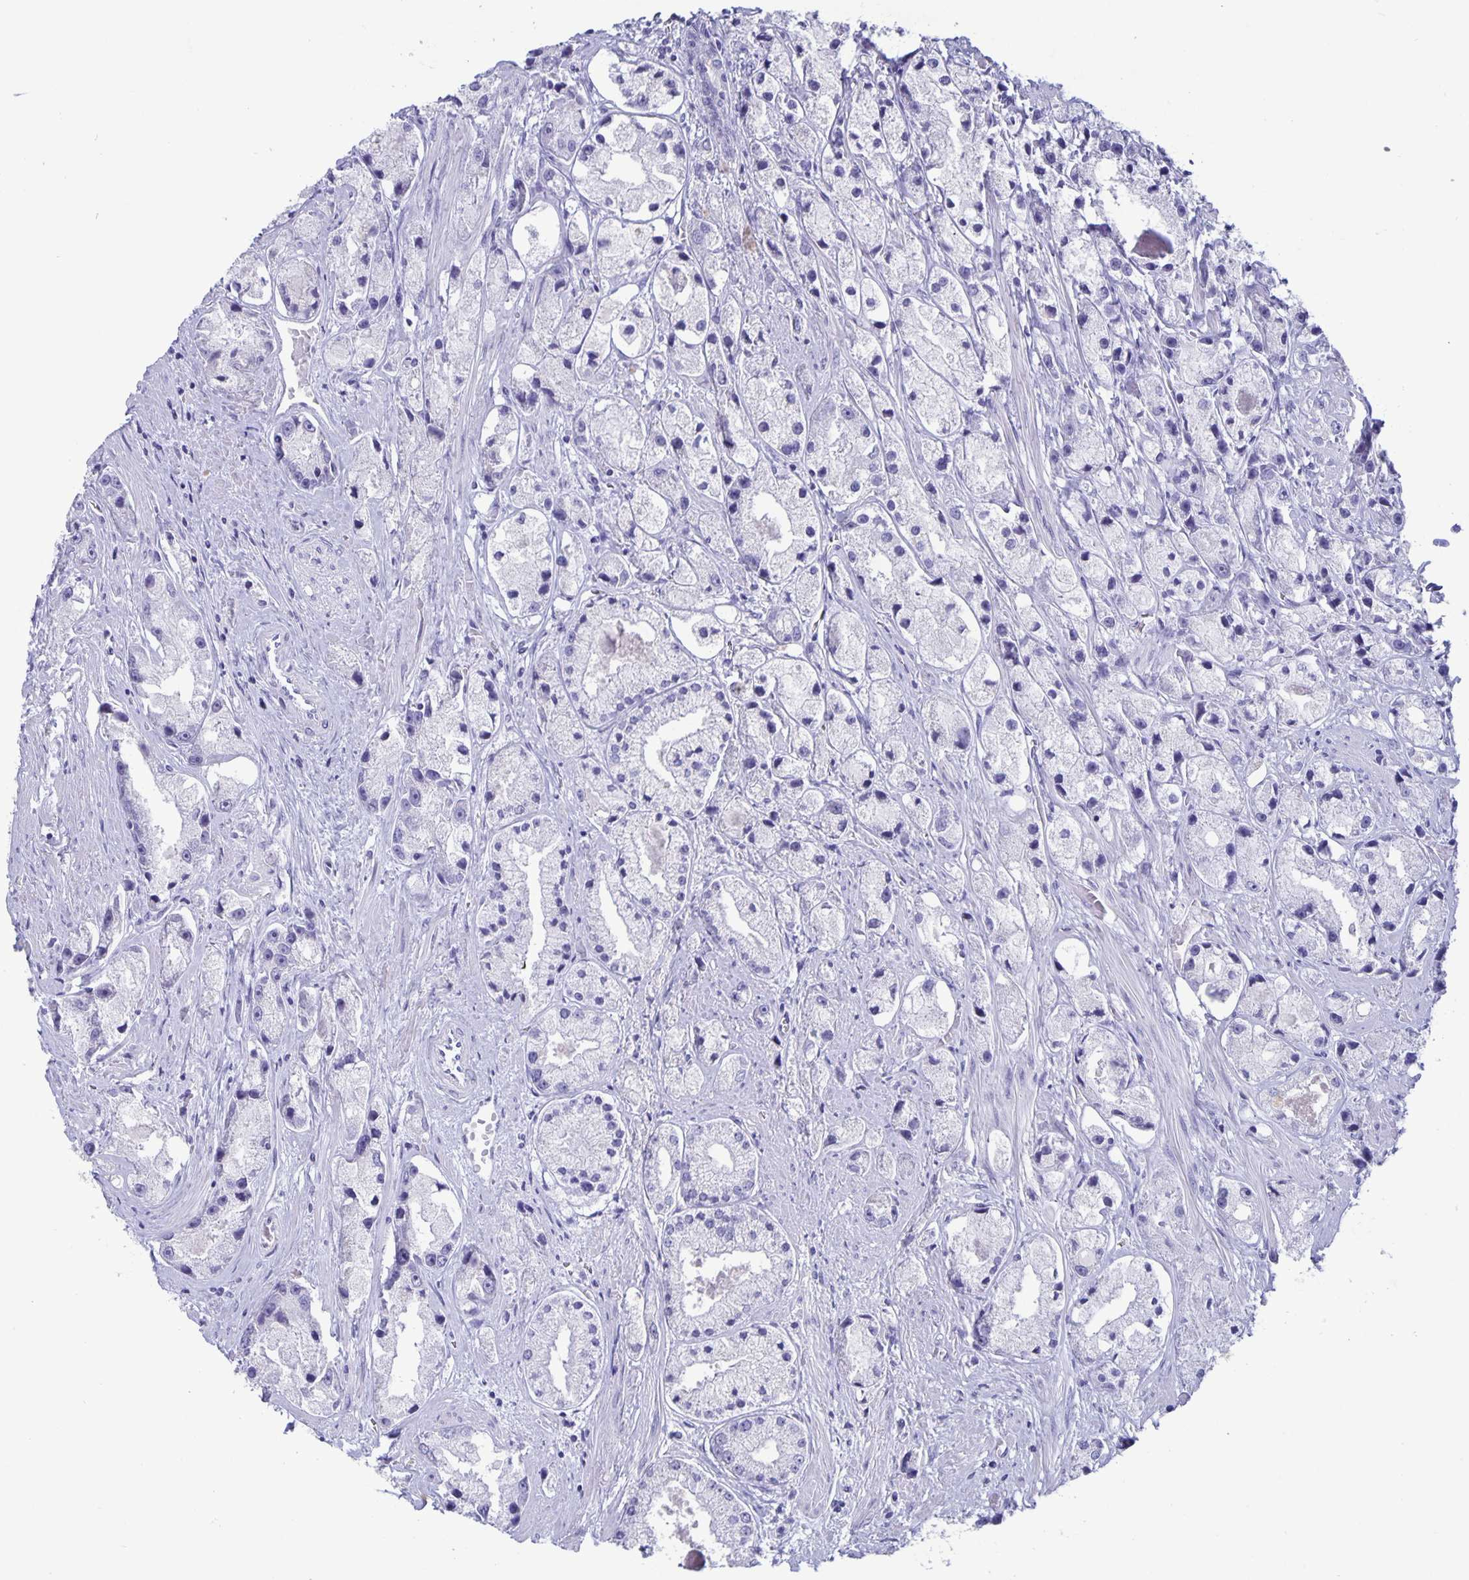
{"staining": {"intensity": "negative", "quantity": "none", "location": "none"}, "tissue": "prostate cancer", "cell_type": "Tumor cells", "image_type": "cancer", "snomed": [{"axis": "morphology", "description": "Adenocarcinoma, High grade"}, {"axis": "topography", "description": "Prostate"}], "caption": "Immunohistochemical staining of human prostate adenocarcinoma (high-grade) reveals no significant positivity in tumor cells.", "gene": "BPIFA3", "patient": {"sex": "male", "age": 67}}